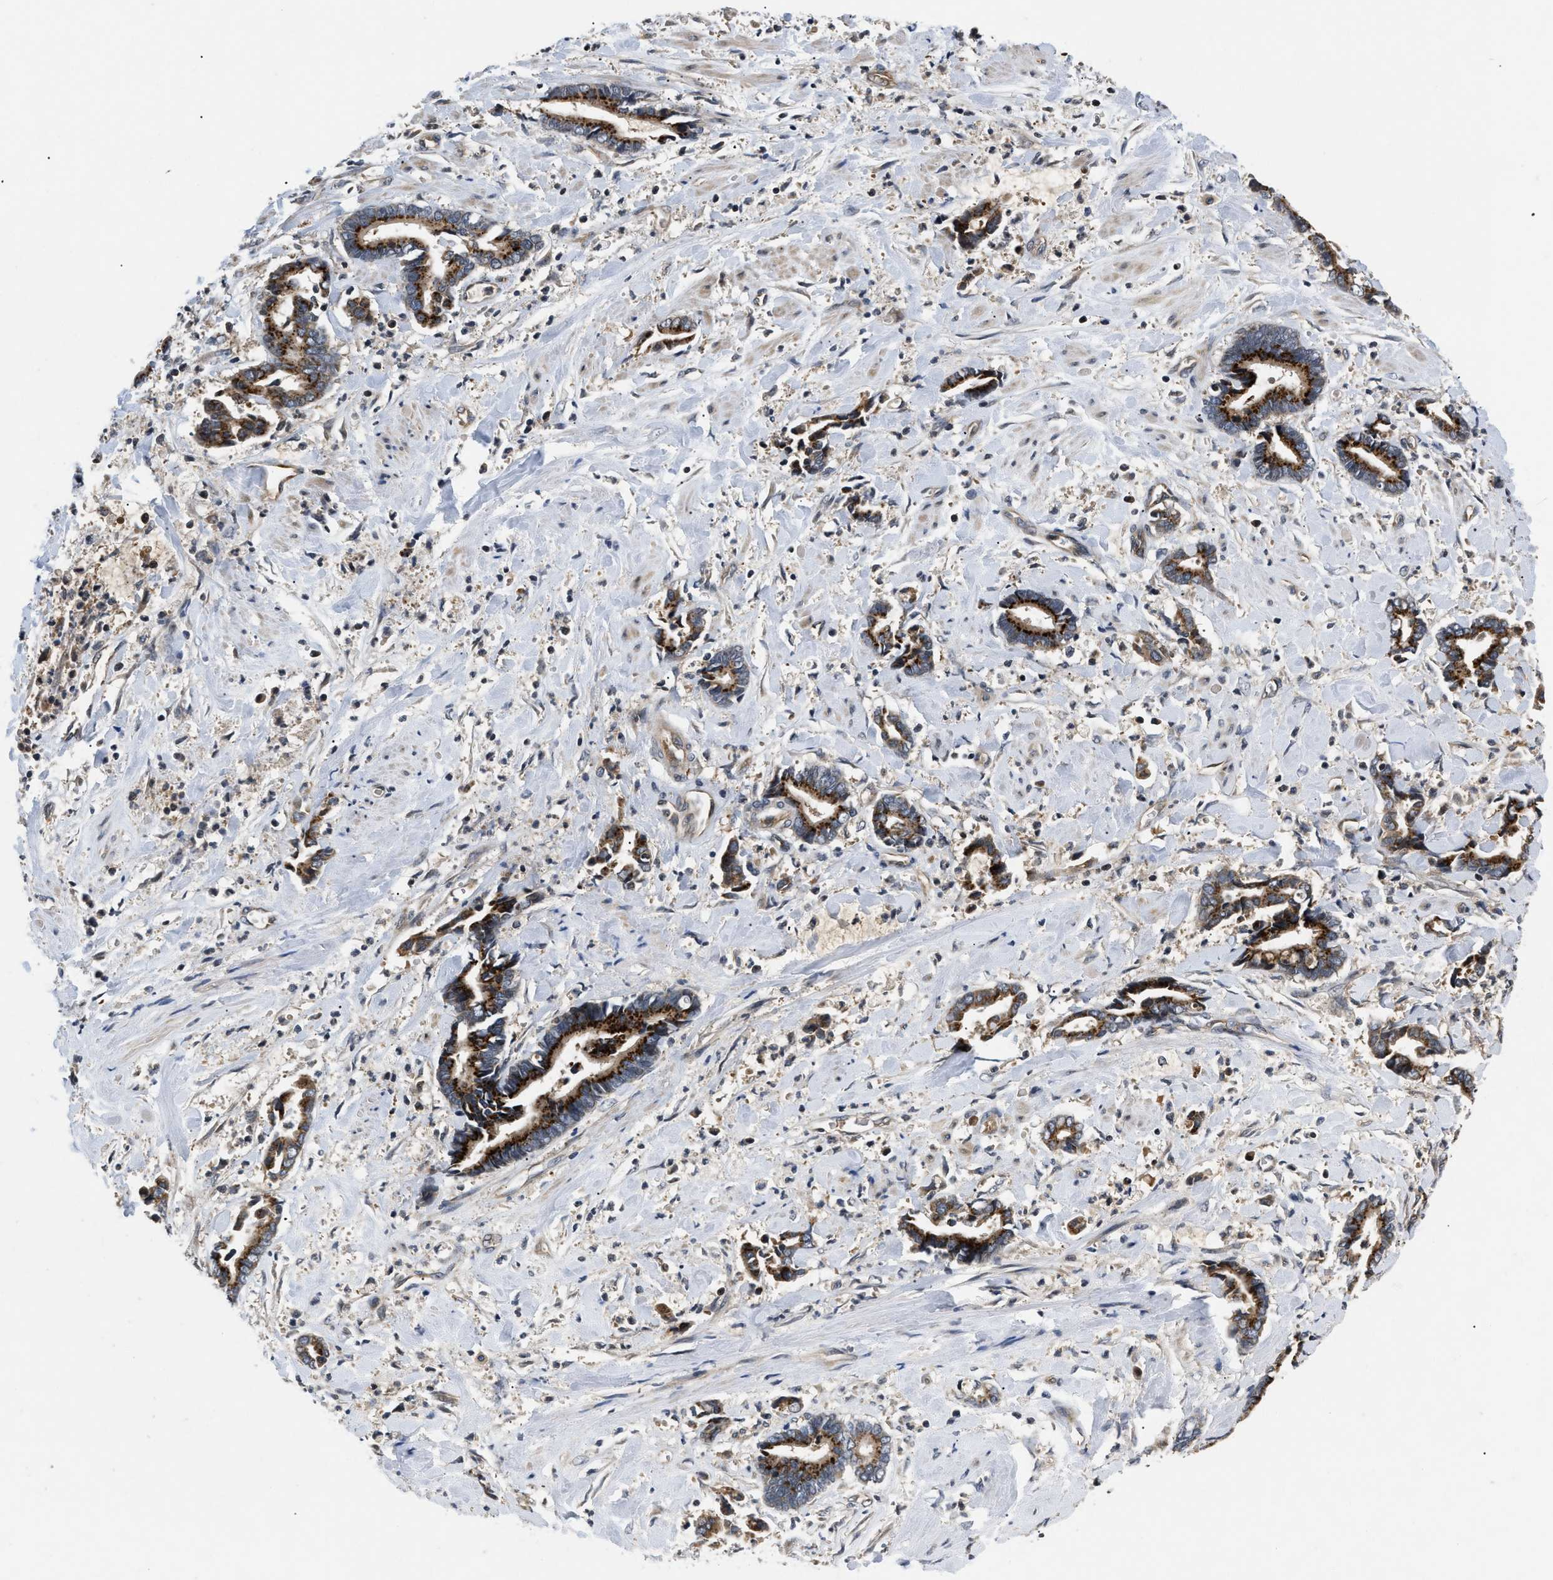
{"staining": {"intensity": "strong", "quantity": "25%-75%", "location": "cytoplasmic/membranous"}, "tissue": "cervical cancer", "cell_type": "Tumor cells", "image_type": "cancer", "snomed": [{"axis": "morphology", "description": "Adenocarcinoma, NOS"}, {"axis": "topography", "description": "Cervix"}], "caption": "IHC micrograph of neoplastic tissue: cervical cancer stained using immunohistochemistry (IHC) shows high levels of strong protein expression localized specifically in the cytoplasmic/membranous of tumor cells, appearing as a cytoplasmic/membranous brown color.", "gene": "HMGCR", "patient": {"sex": "female", "age": 44}}